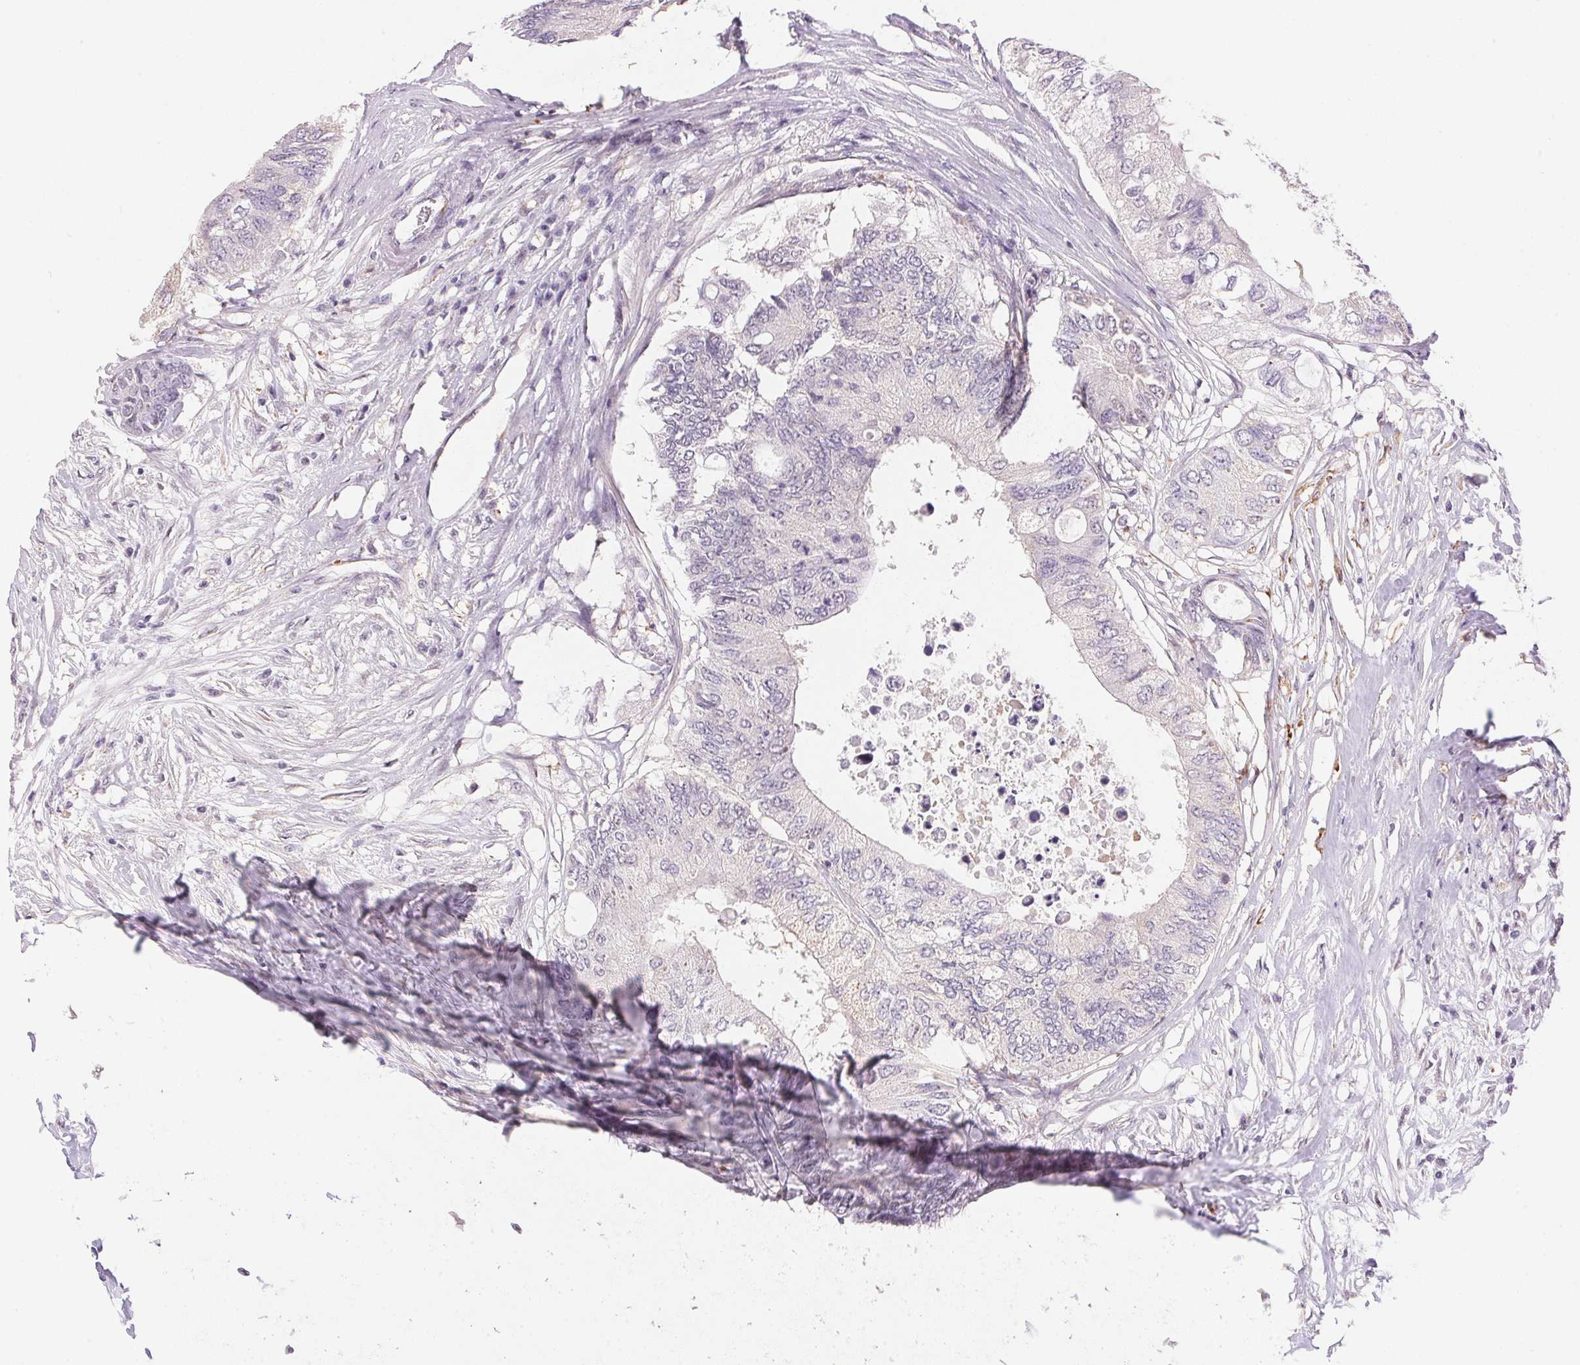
{"staining": {"intensity": "negative", "quantity": "none", "location": "none"}, "tissue": "colorectal cancer", "cell_type": "Tumor cells", "image_type": "cancer", "snomed": [{"axis": "morphology", "description": "Adenocarcinoma, NOS"}, {"axis": "topography", "description": "Colon"}], "caption": "Tumor cells are negative for brown protein staining in adenocarcinoma (colorectal). The staining was performed using DAB (3,3'-diaminobenzidine) to visualize the protein expression in brown, while the nuclei were stained in blue with hematoxylin (Magnification: 20x).", "gene": "GYG2", "patient": {"sex": "male", "age": 71}}